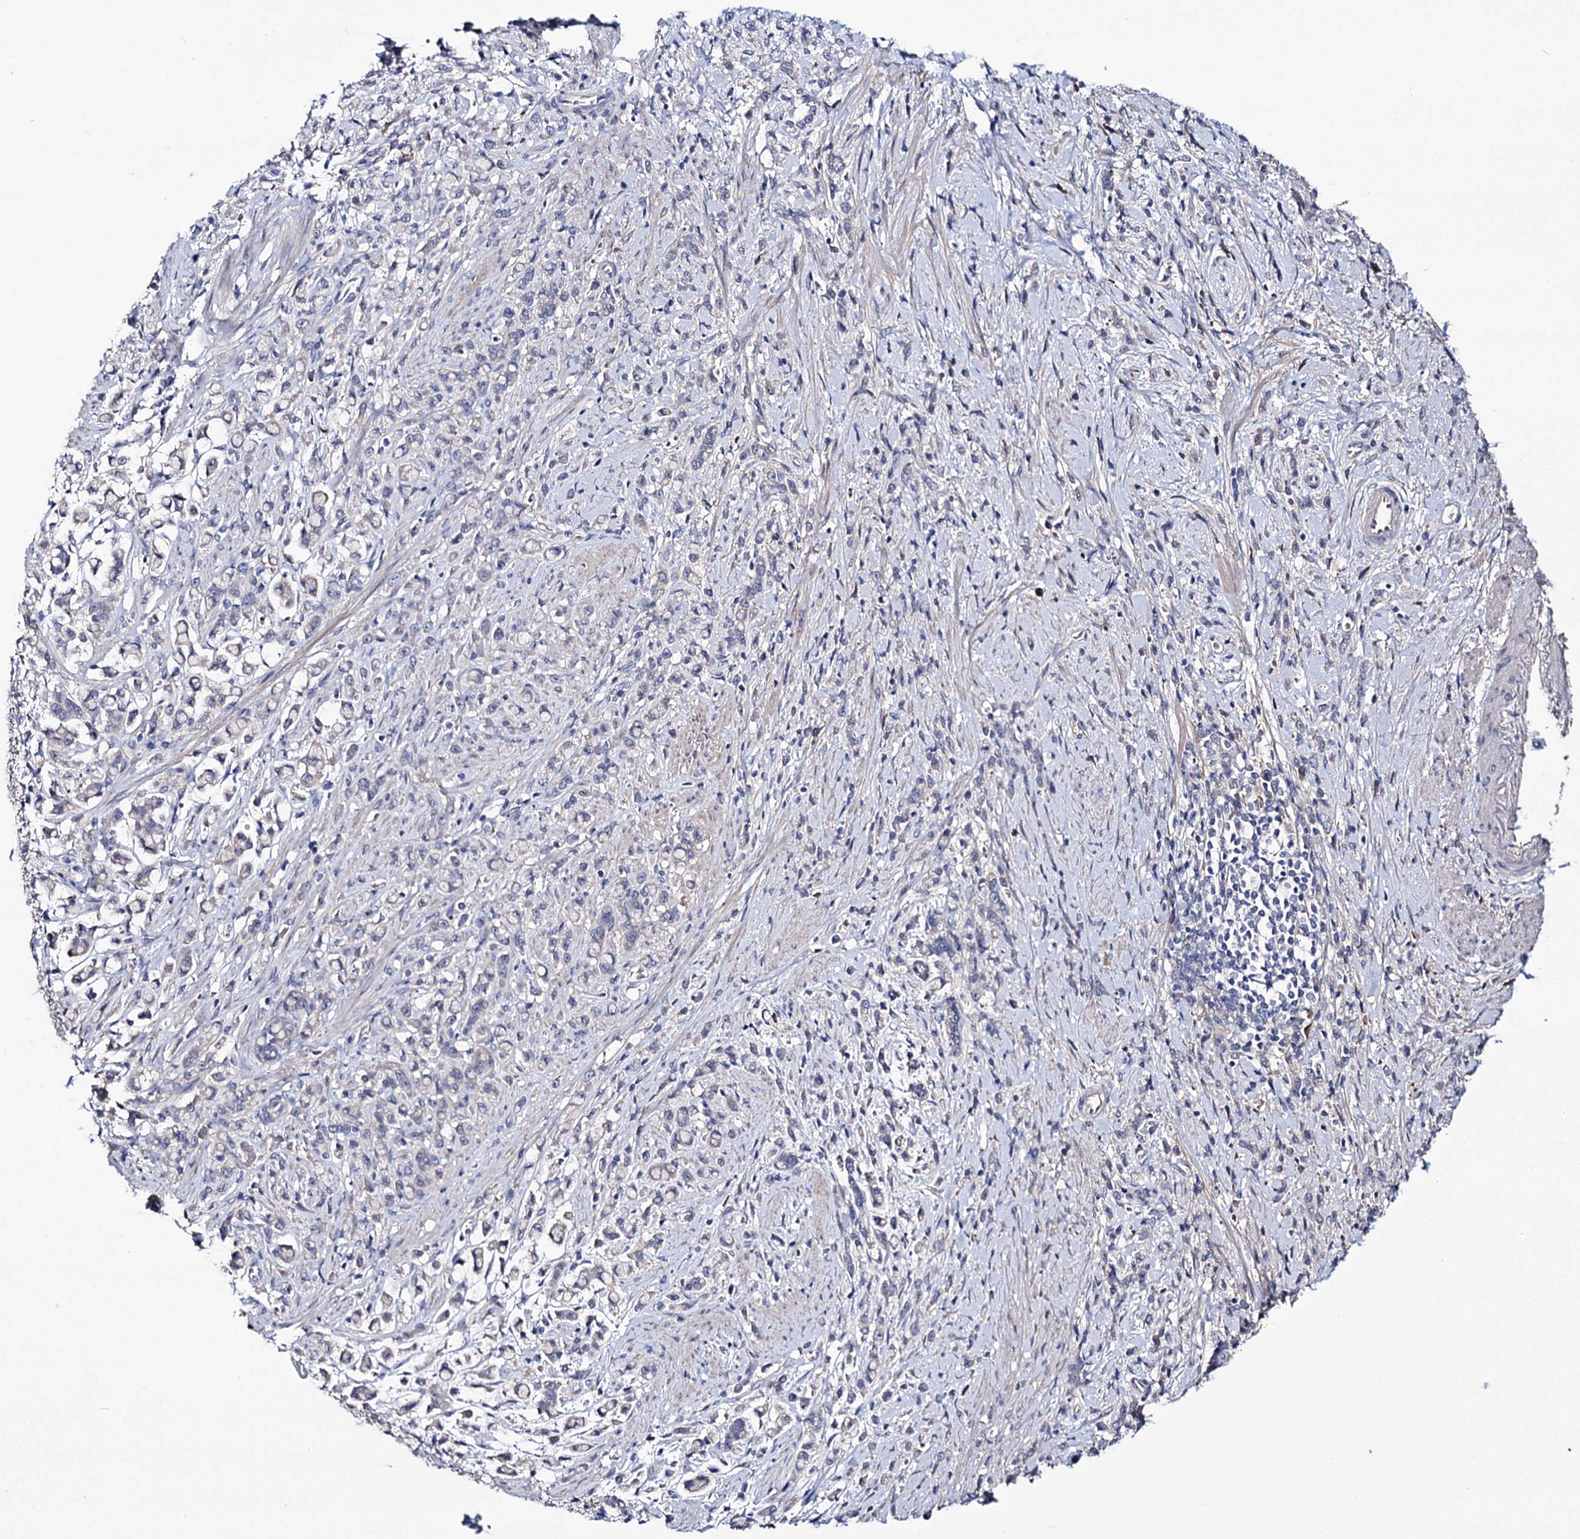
{"staining": {"intensity": "negative", "quantity": "none", "location": "none"}, "tissue": "stomach cancer", "cell_type": "Tumor cells", "image_type": "cancer", "snomed": [{"axis": "morphology", "description": "Adenocarcinoma, NOS"}, {"axis": "topography", "description": "Stomach"}], "caption": "There is no significant expression in tumor cells of stomach cancer (adenocarcinoma).", "gene": "PPP1R32", "patient": {"sex": "female", "age": 60}}